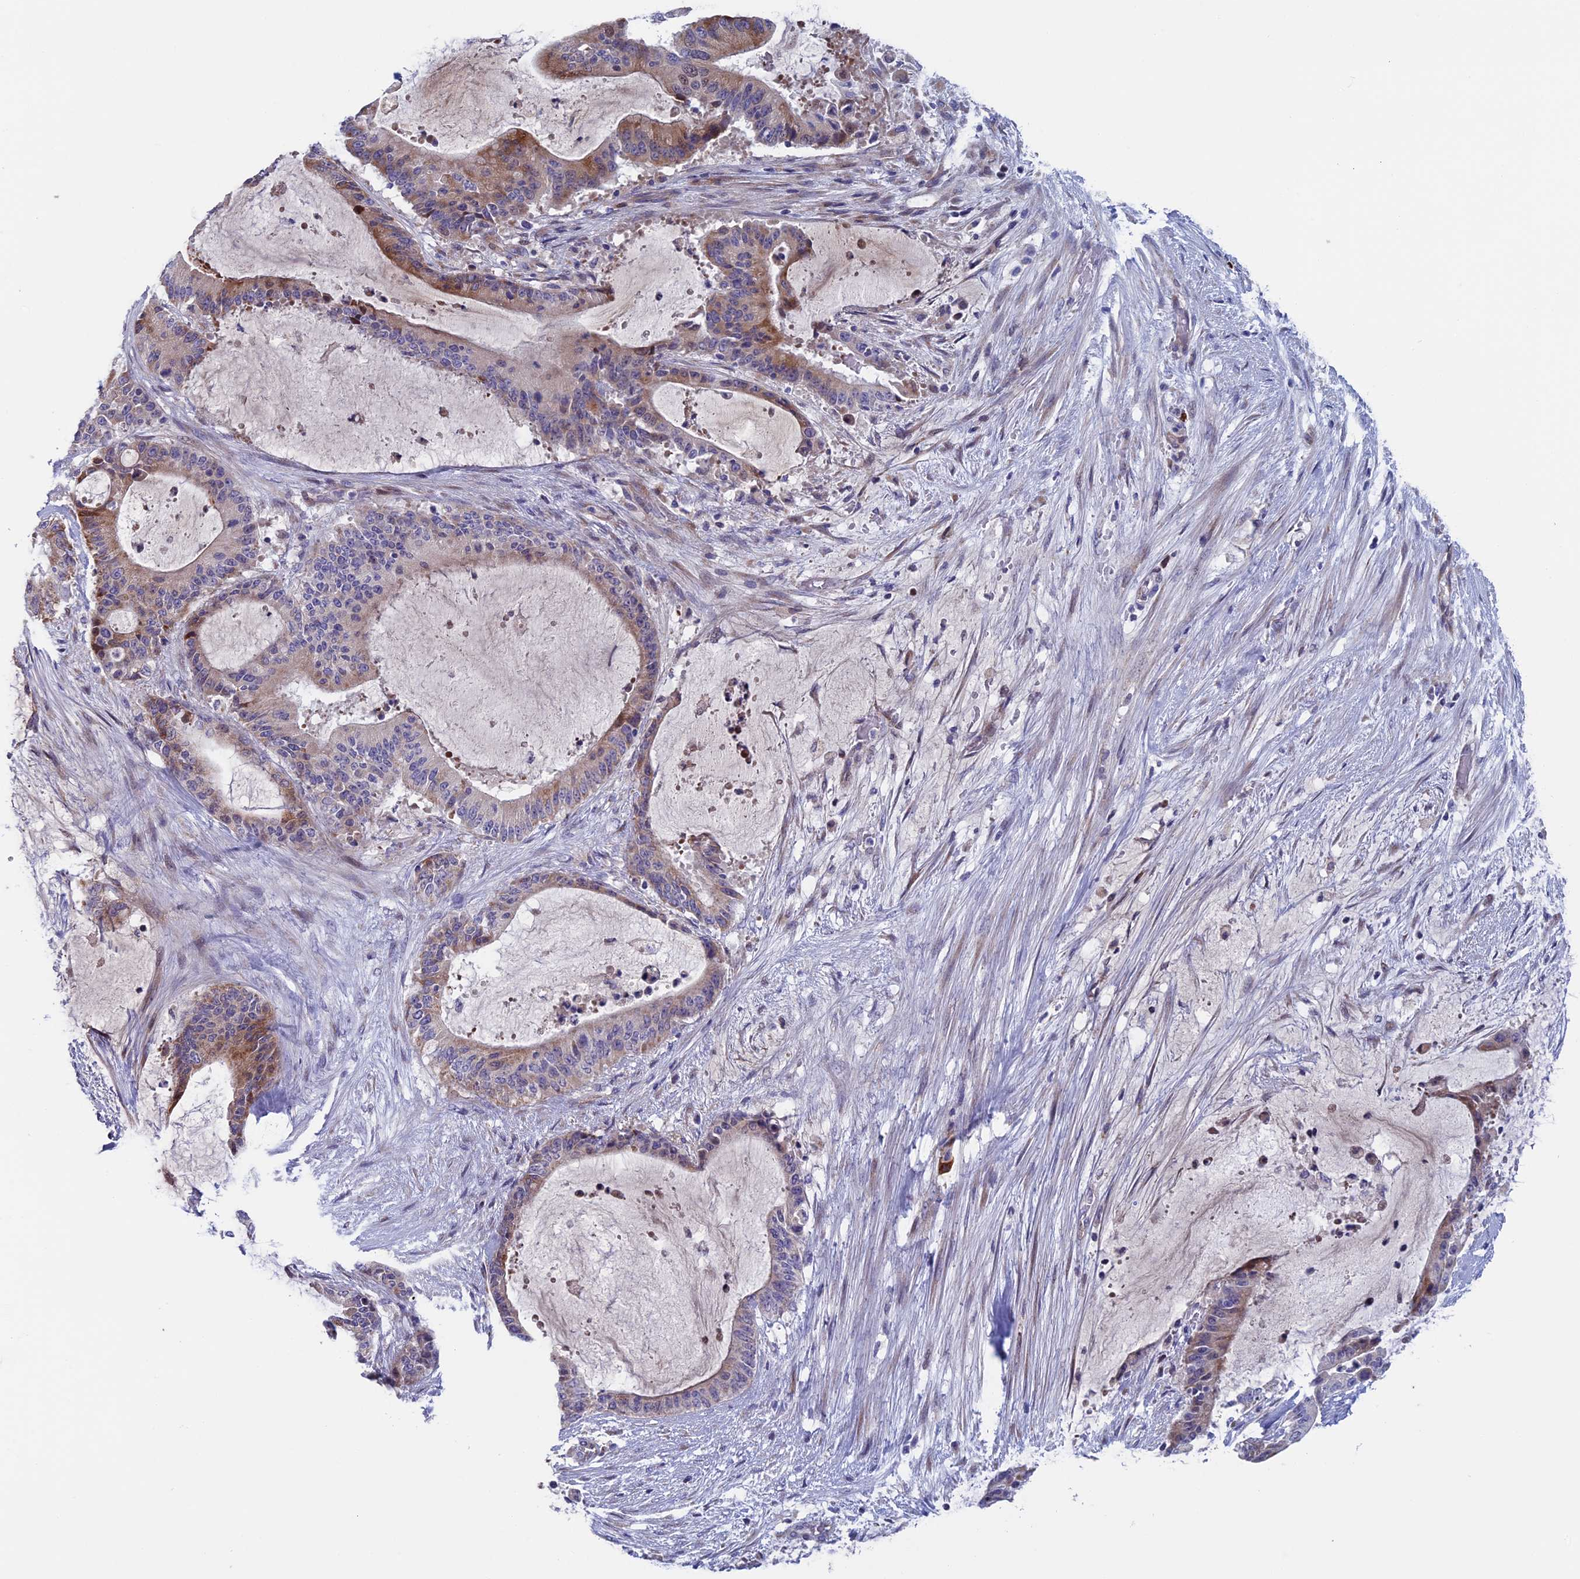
{"staining": {"intensity": "moderate", "quantity": "<25%", "location": "cytoplasmic/membranous"}, "tissue": "liver cancer", "cell_type": "Tumor cells", "image_type": "cancer", "snomed": [{"axis": "morphology", "description": "Normal tissue, NOS"}, {"axis": "morphology", "description": "Cholangiocarcinoma"}, {"axis": "topography", "description": "Liver"}, {"axis": "topography", "description": "Peripheral nerve tissue"}], "caption": "Liver cancer (cholangiocarcinoma) tissue shows moderate cytoplasmic/membranous expression in about <25% of tumor cells, visualized by immunohistochemistry.", "gene": "NIBAN3", "patient": {"sex": "female", "age": 73}}